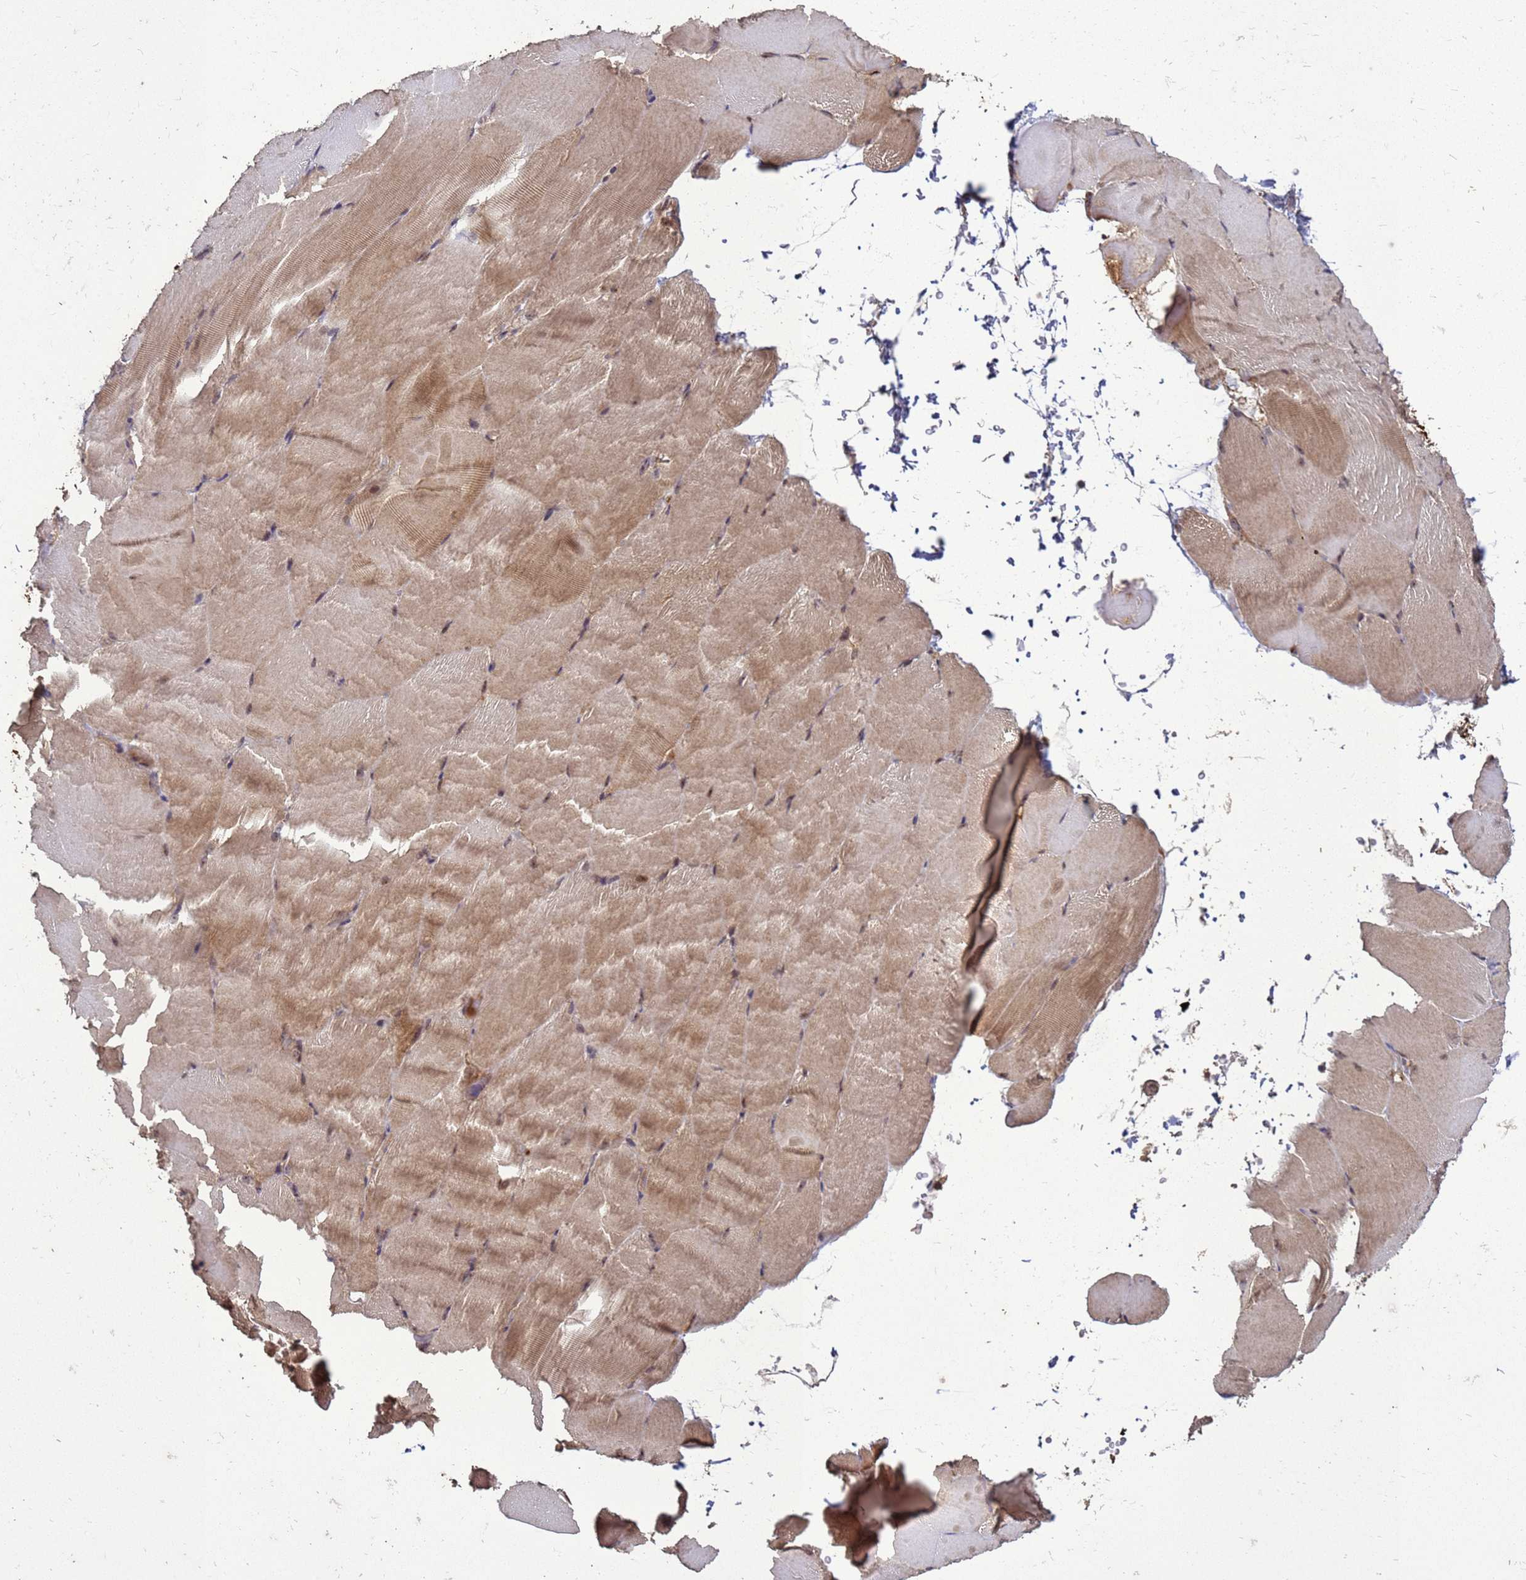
{"staining": {"intensity": "moderate", "quantity": ">75%", "location": "cytoplasmic/membranous,nuclear"}, "tissue": "skeletal muscle", "cell_type": "Myocytes", "image_type": "normal", "snomed": [{"axis": "morphology", "description": "Normal tissue, NOS"}, {"axis": "topography", "description": "Skeletal muscle"}, {"axis": "topography", "description": "Parathyroid gland"}], "caption": "High-power microscopy captured an immunohistochemistry (IHC) histopathology image of normal skeletal muscle, revealing moderate cytoplasmic/membranous,nuclear positivity in about >75% of myocytes. Immunohistochemistry (ihc) stains the protein of interest in brown and the nuclei are stained blue.", "gene": "CRBN", "patient": {"sex": "female", "age": 37}}